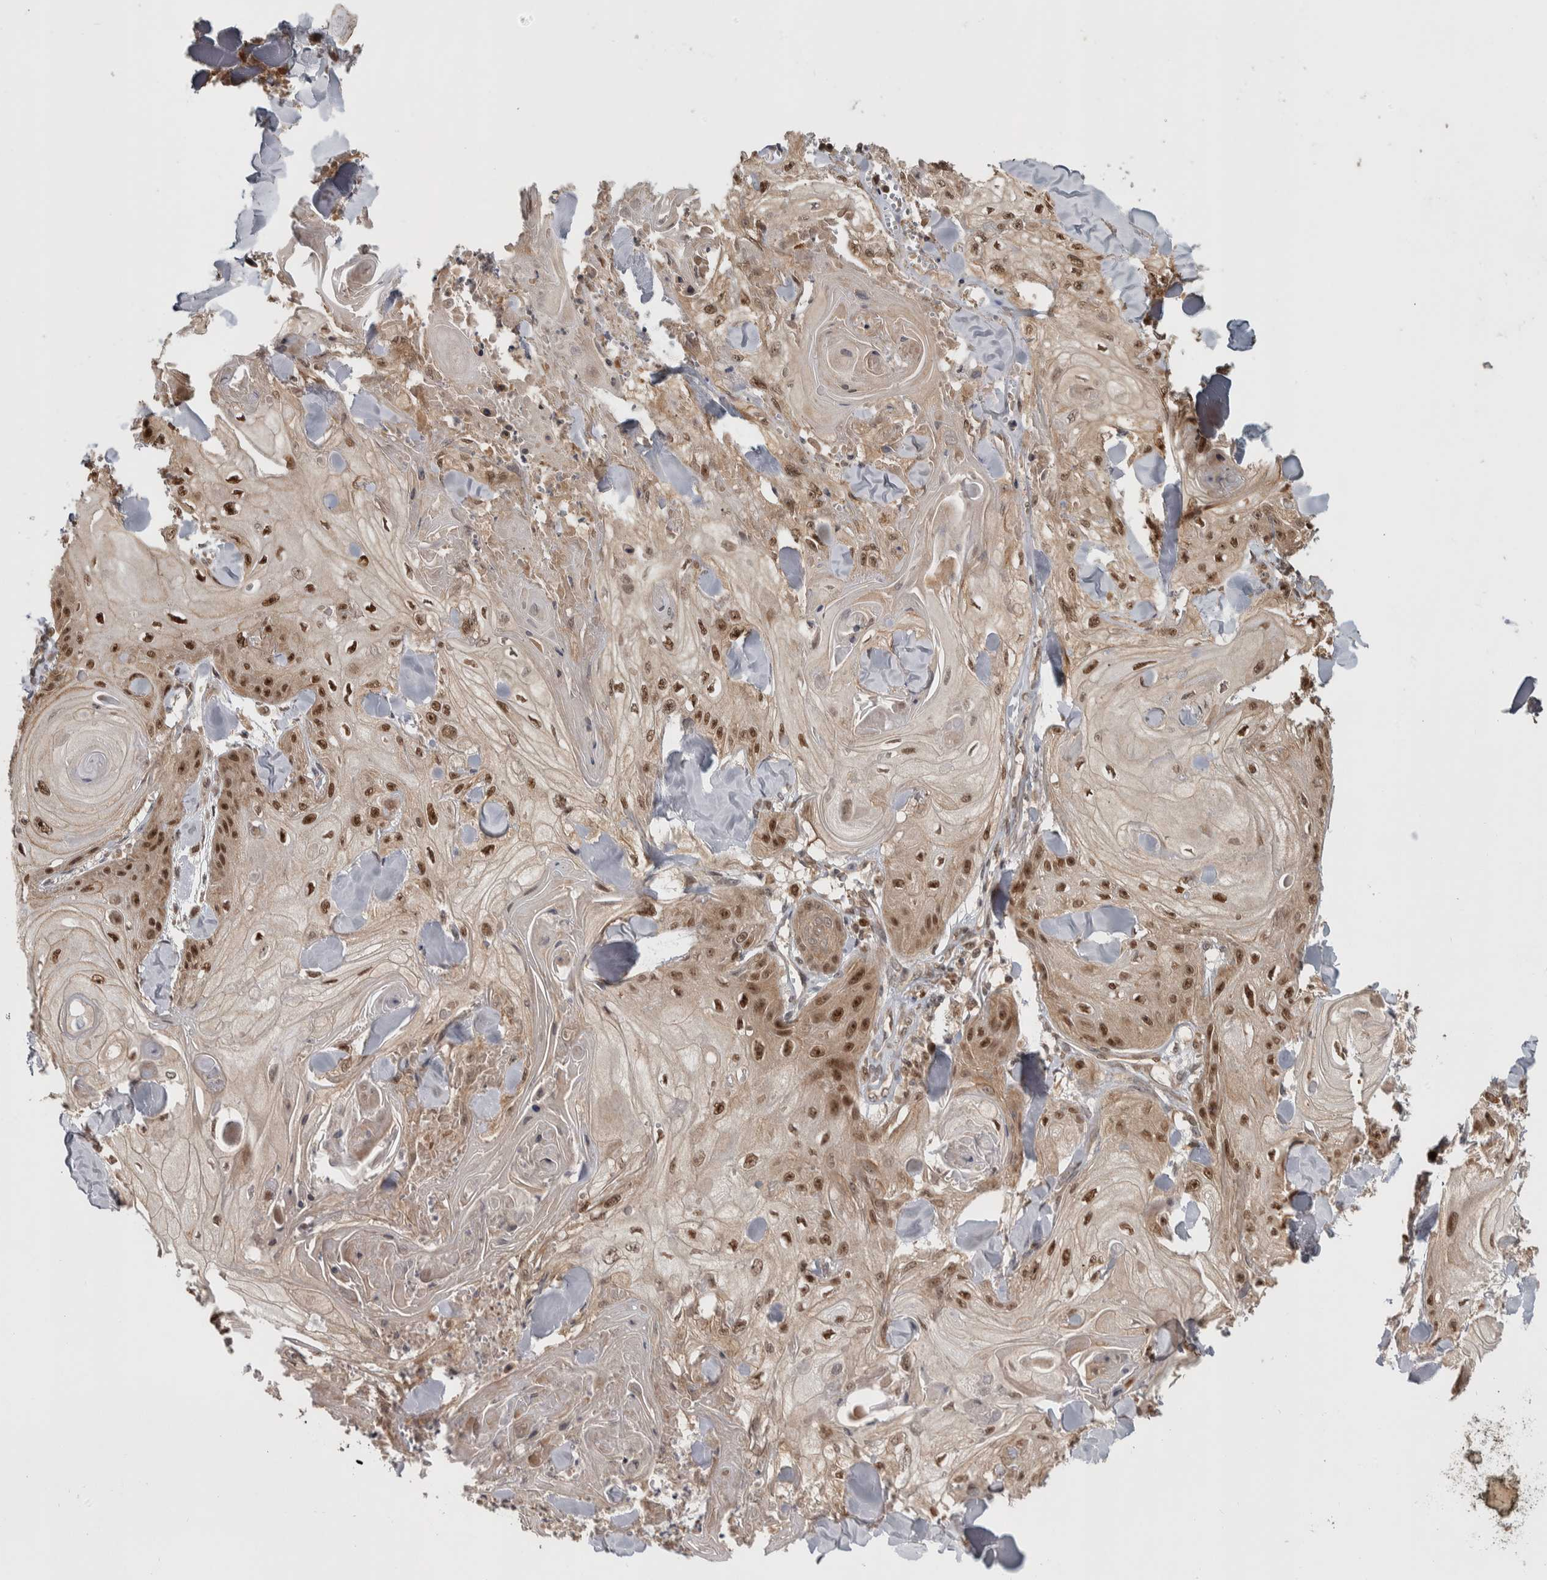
{"staining": {"intensity": "strong", "quantity": ">75%", "location": "nuclear"}, "tissue": "skin cancer", "cell_type": "Tumor cells", "image_type": "cancer", "snomed": [{"axis": "morphology", "description": "Squamous cell carcinoma, NOS"}, {"axis": "topography", "description": "Skin"}], "caption": "Protein staining of skin cancer tissue shows strong nuclear positivity in approximately >75% of tumor cells.", "gene": "RPS6KA4", "patient": {"sex": "male", "age": 74}}